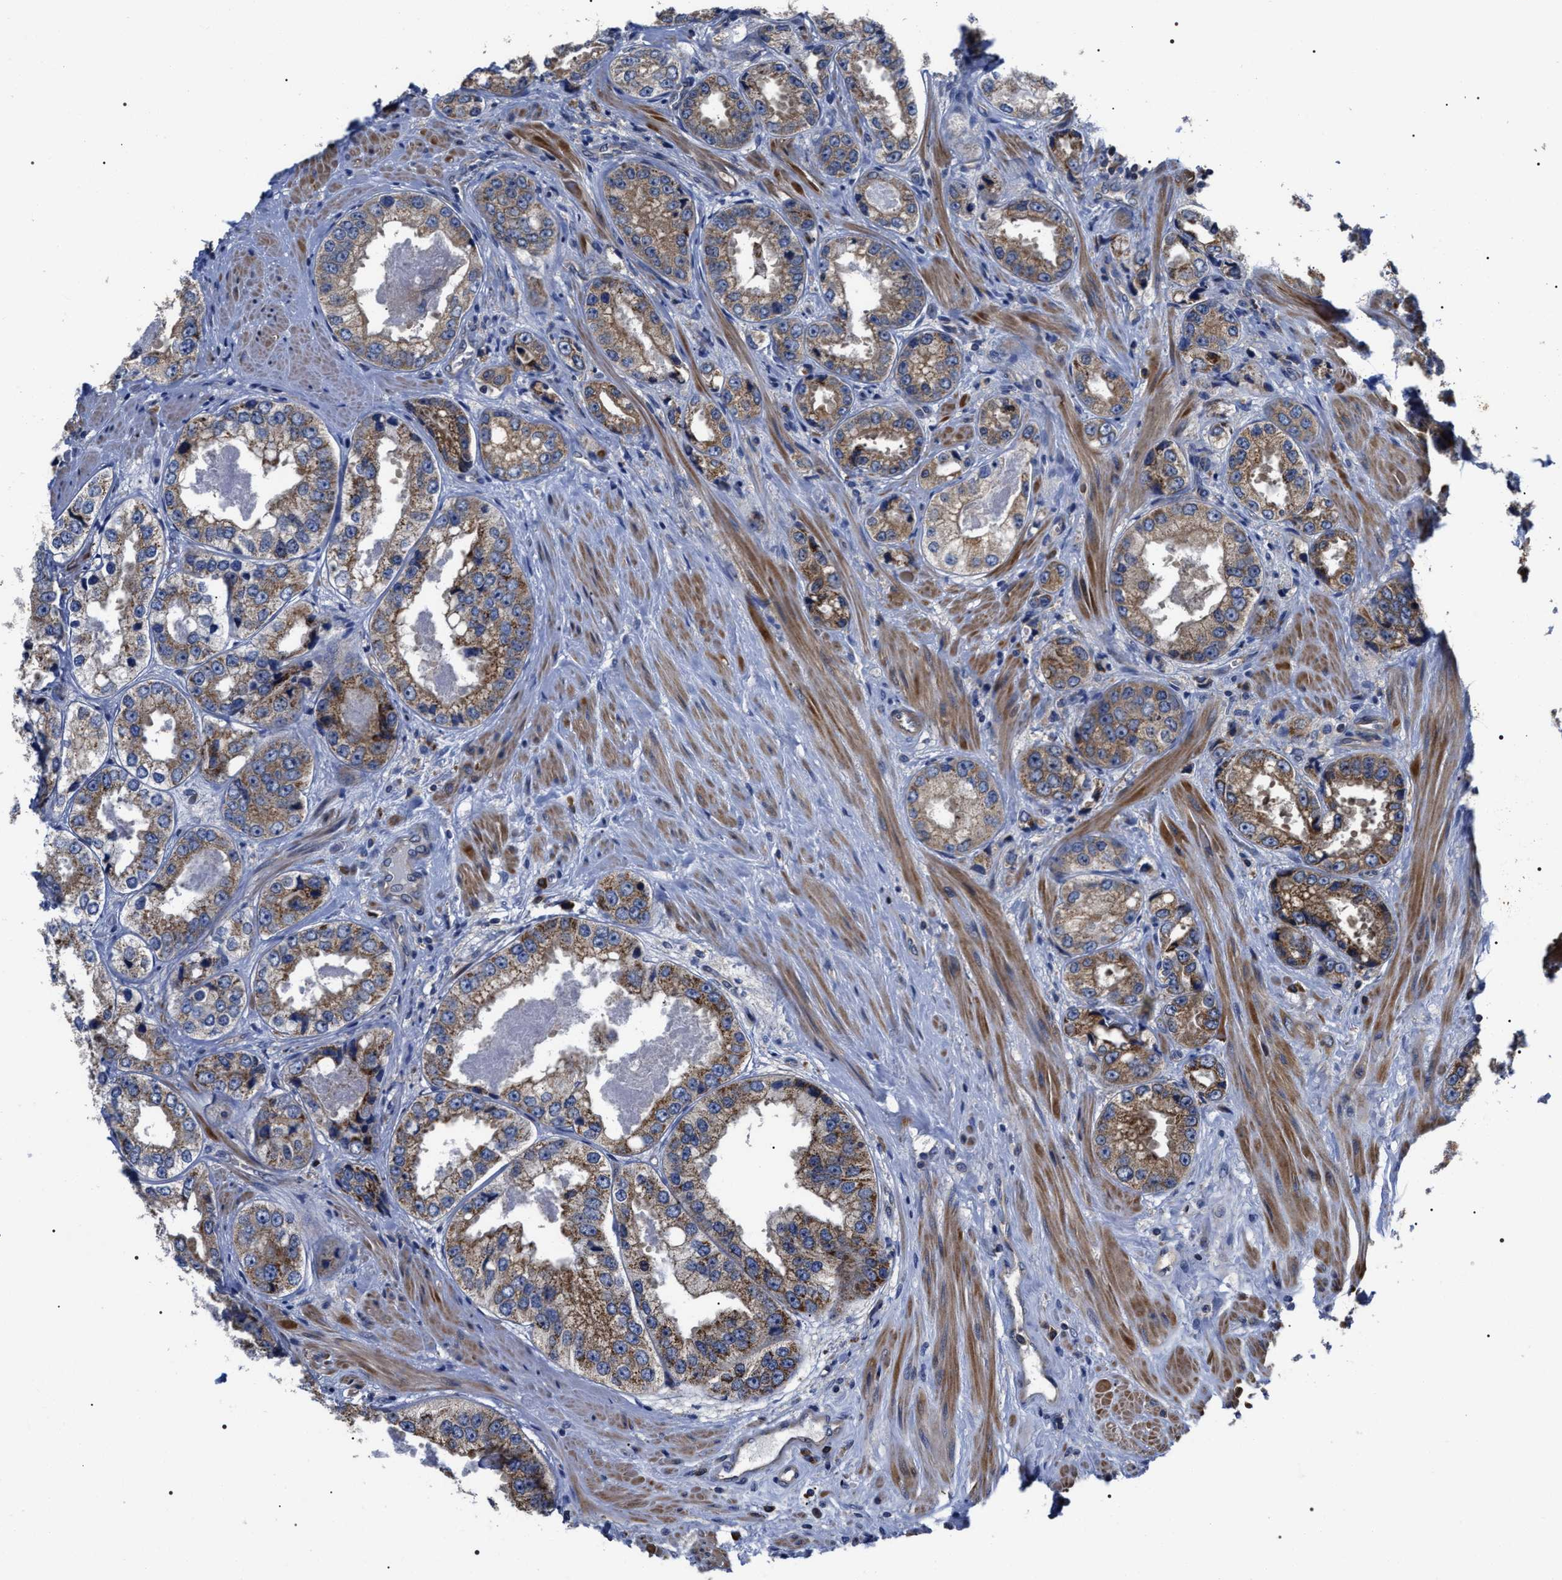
{"staining": {"intensity": "moderate", "quantity": "25%-75%", "location": "cytoplasmic/membranous"}, "tissue": "prostate cancer", "cell_type": "Tumor cells", "image_type": "cancer", "snomed": [{"axis": "morphology", "description": "Adenocarcinoma, High grade"}, {"axis": "topography", "description": "Prostate"}], "caption": "Prostate adenocarcinoma (high-grade) stained for a protein (brown) shows moderate cytoplasmic/membranous positive expression in approximately 25%-75% of tumor cells.", "gene": "MIS18A", "patient": {"sex": "male", "age": 61}}